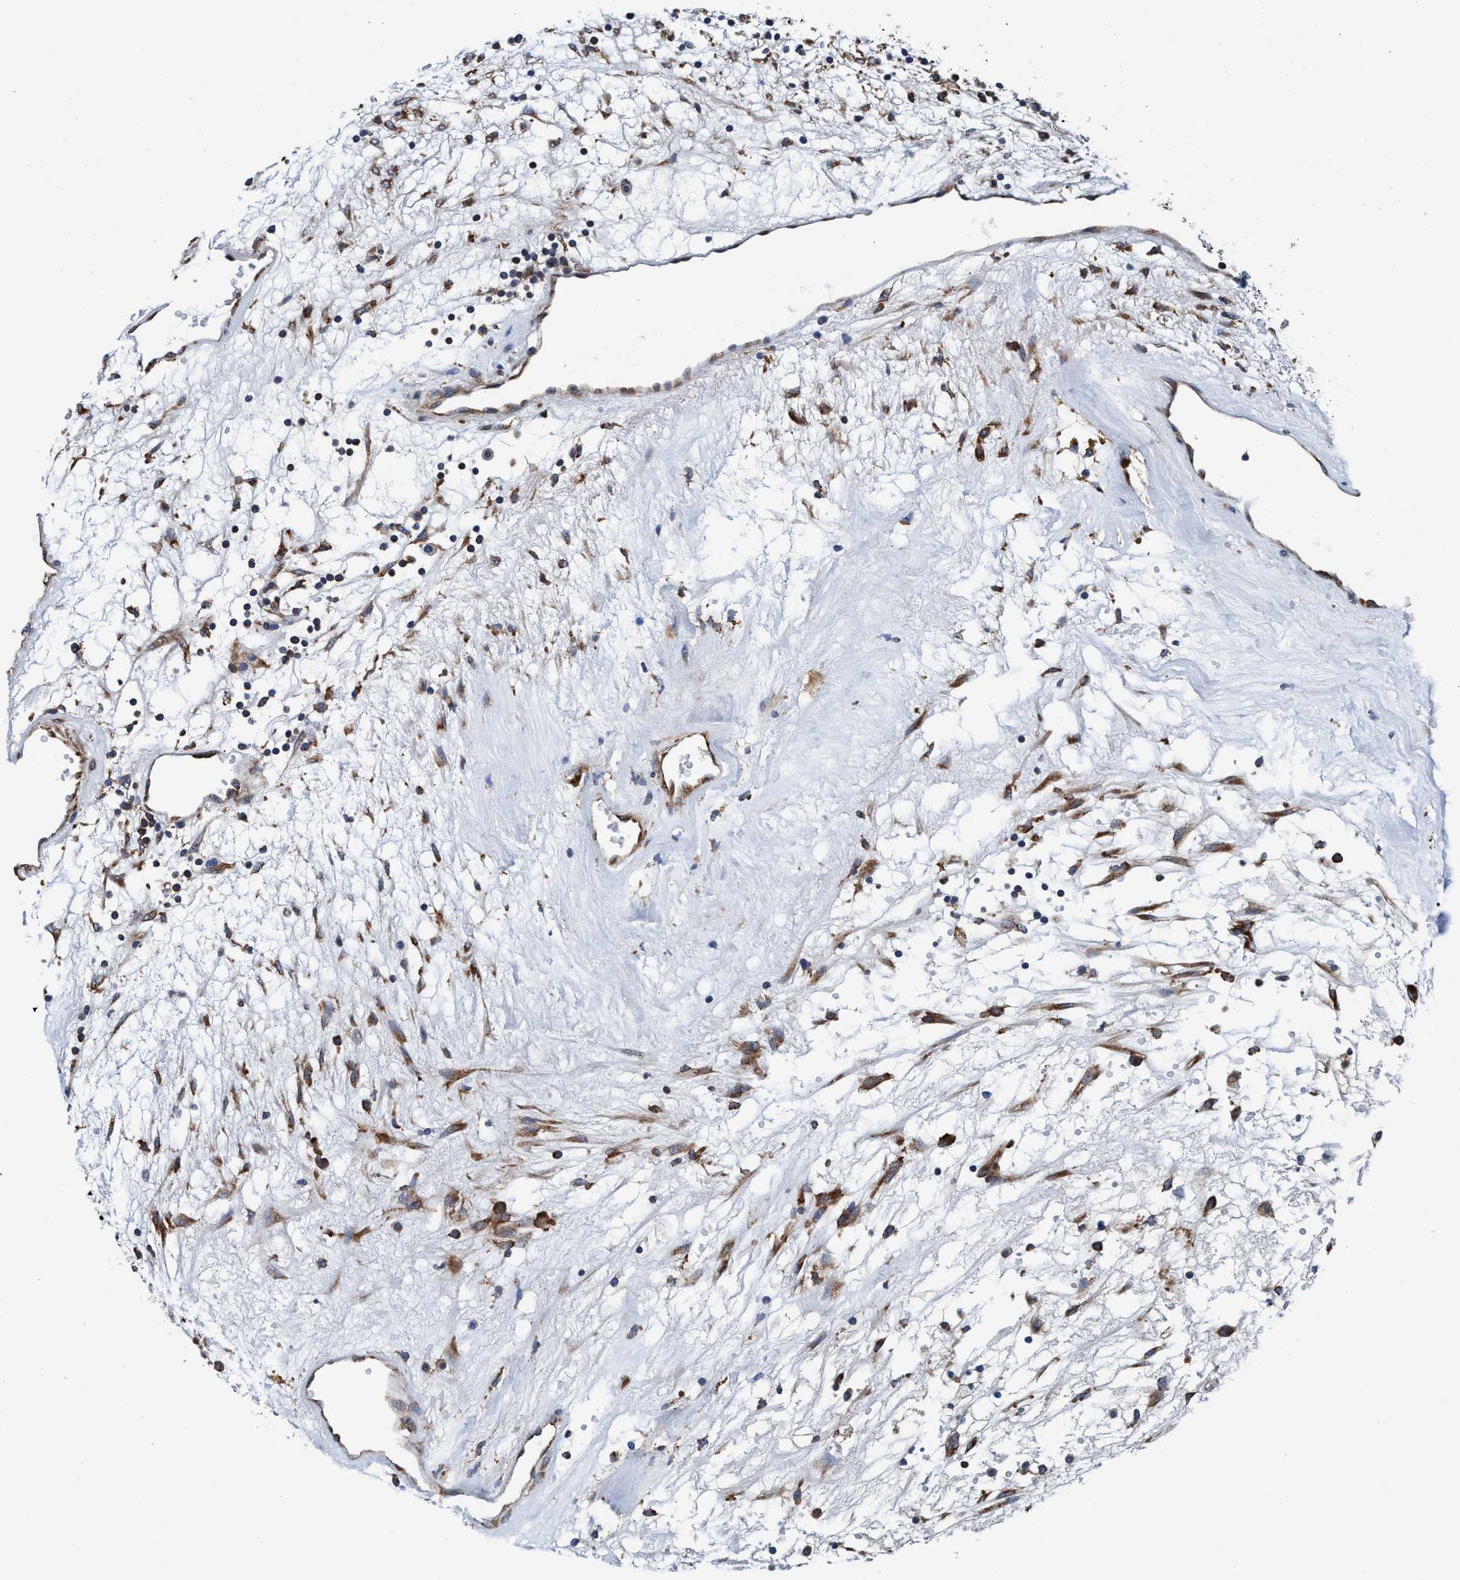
{"staining": {"intensity": "weak", "quantity": "<25%", "location": "cytoplasmic/membranous"}, "tissue": "renal cancer", "cell_type": "Tumor cells", "image_type": "cancer", "snomed": [{"axis": "morphology", "description": "Adenocarcinoma, NOS"}, {"axis": "topography", "description": "Kidney"}], "caption": "Immunohistochemical staining of human renal cancer (adenocarcinoma) demonstrates no significant positivity in tumor cells. The staining was performed using DAB (3,3'-diaminobenzidine) to visualize the protein expression in brown, while the nuclei were stained in blue with hematoxylin (Magnification: 20x).", "gene": "ENDOG", "patient": {"sex": "male", "age": 59}}